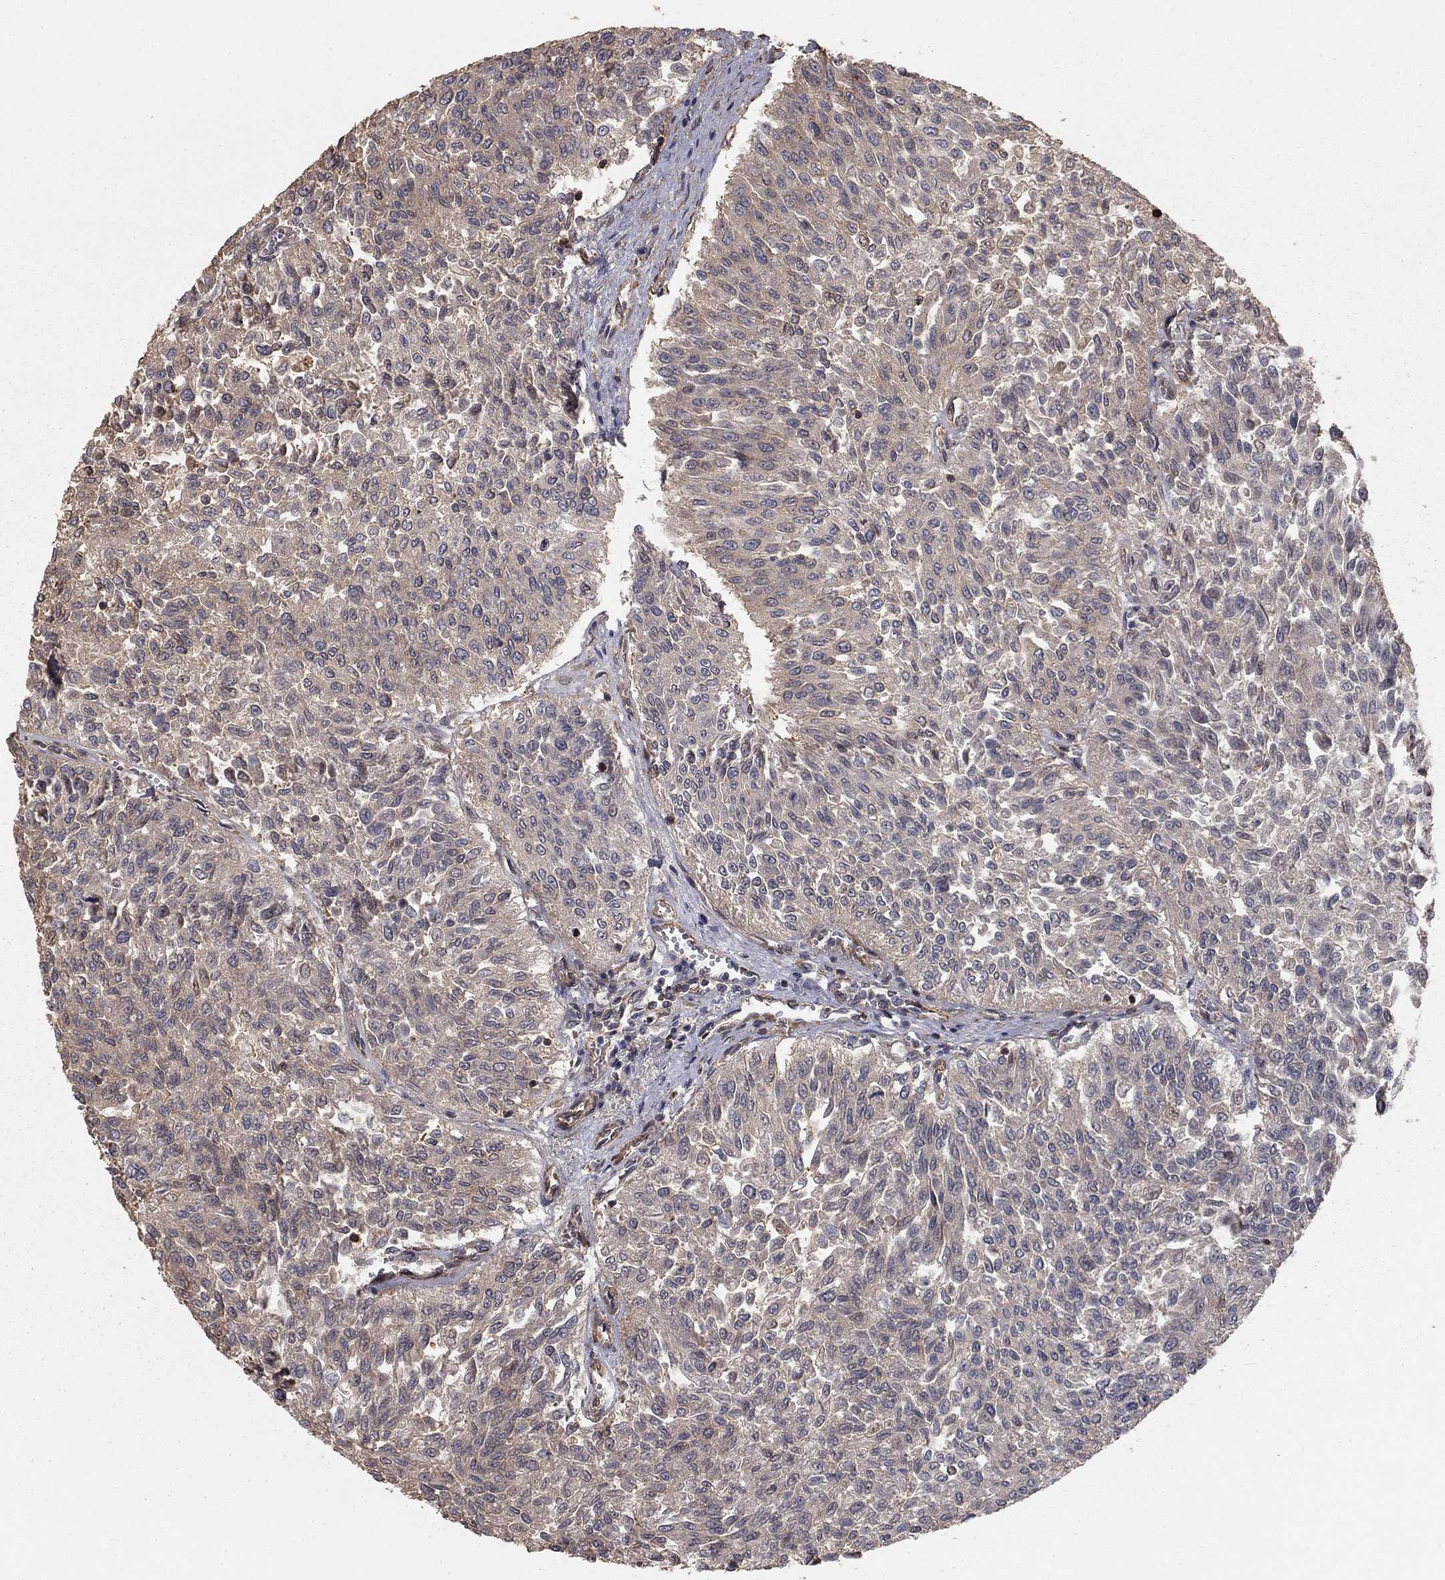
{"staining": {"intensity": "negative", "quantity": "none", "location": "none"}, "tissue": "urothelial cancer", "cell_type": "Tumor cells", "image_type": "cancer", "snomed": [{"axis": "morphology", "description": "Urothelial carcinoma, Low grade"}, {"axis": "topography", "description": "Urinary bladder"}], "caption": "Immunohistochemical staining of urothelial cancer demonstrates no significant positivity in tumor cells.", "gene": "HABP4", "patient": {"sex": "male", "age": 78}}